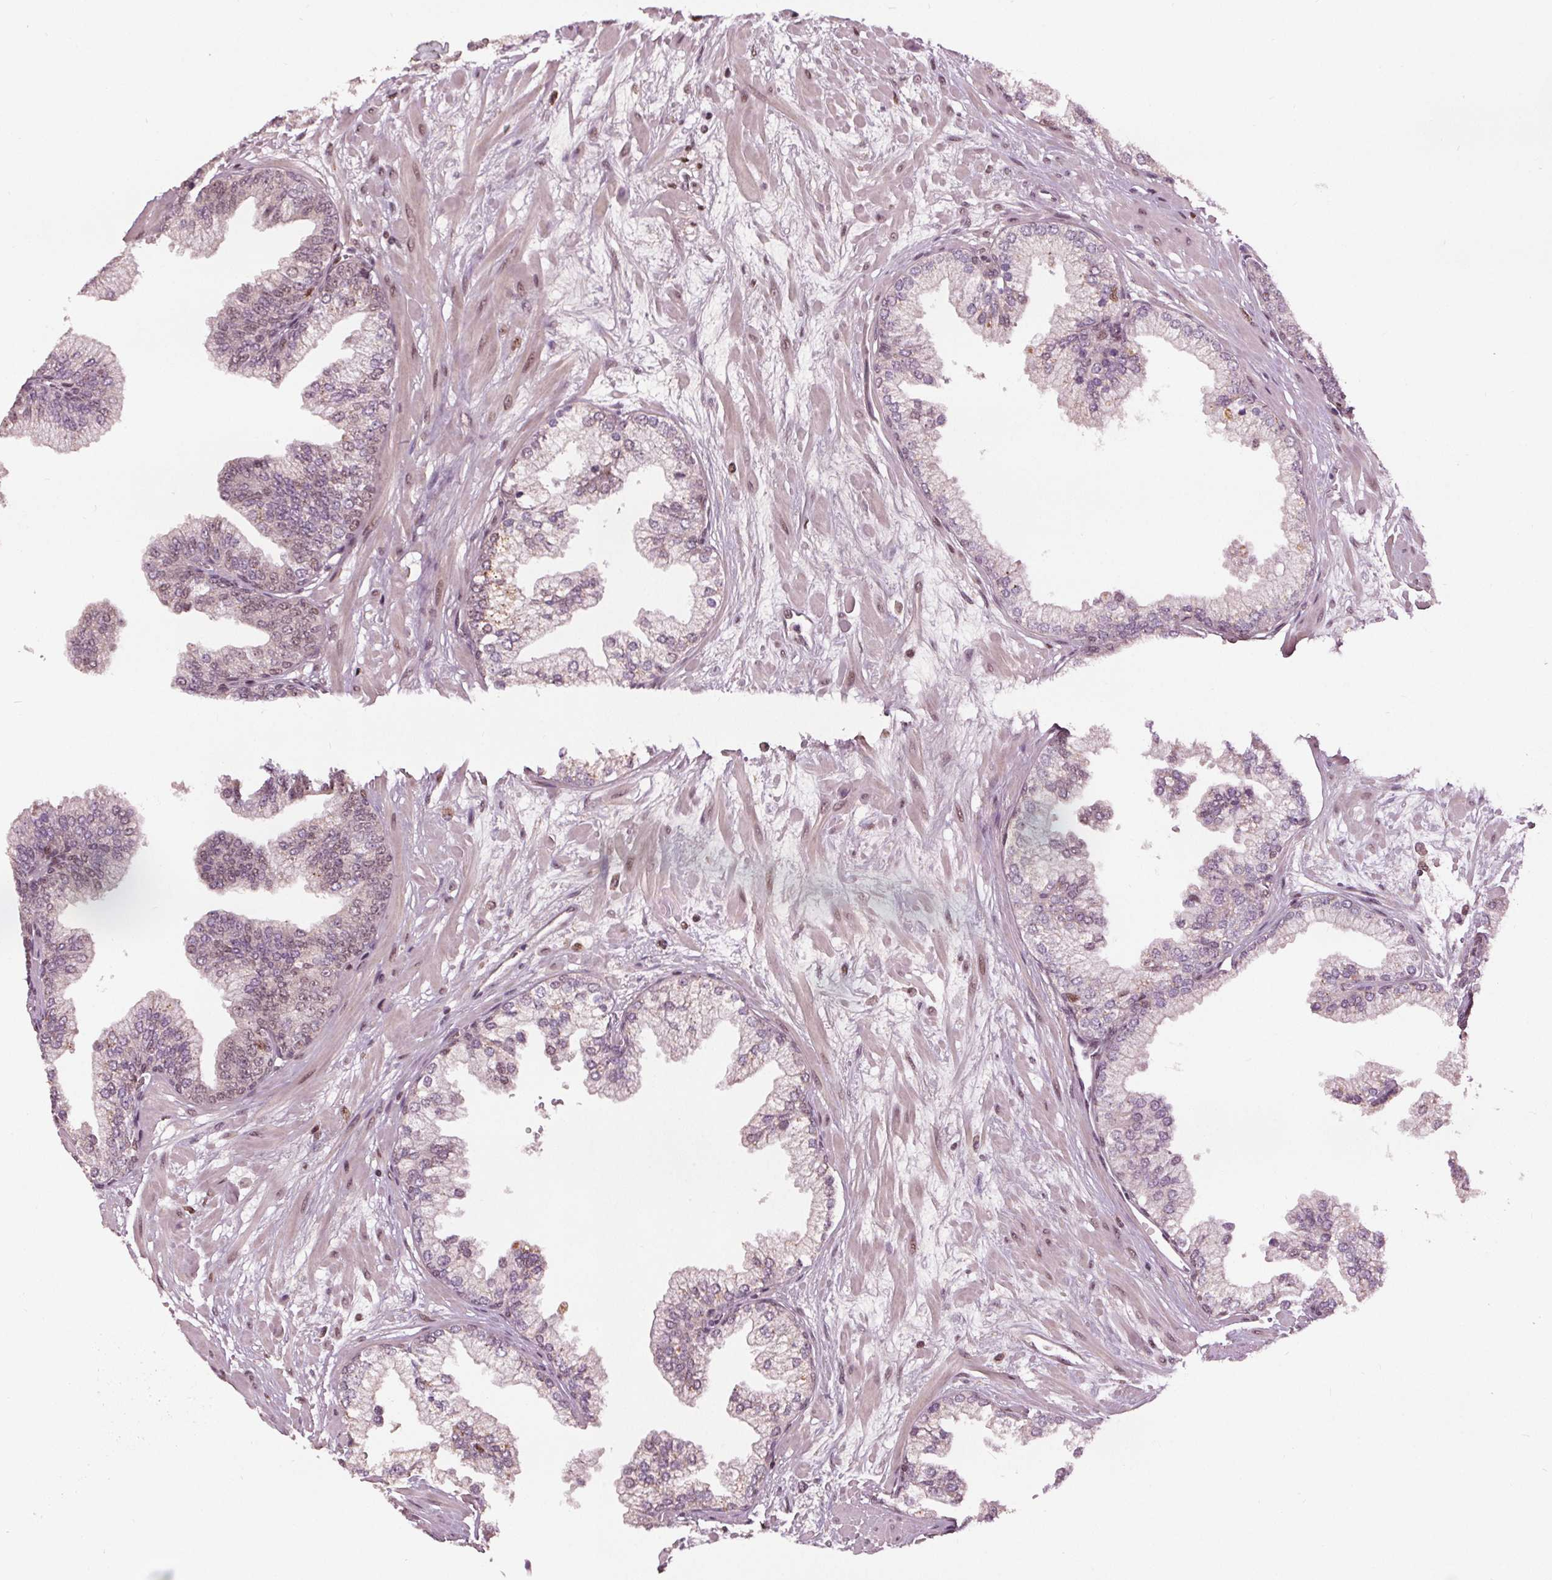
{"staining": {"intensity": "weak", "quantity": "25%-75%", "location": "nuclear"}, "tissue": "prostate", "cell_type": "Glandular cells", "image_type": "normal", "snomed": [{"axis": "morphology", "description": "Normal tissue, NOS"}, {"axis": "topography", "description": "Prostate"}, {"axis": "topography", "description": "Peripheral nerve tissue"}], "caption": "Immunohistochemical staining of normal prostate displays weak nuclear protein positivity in about 25%-75% of glandular cells. Using DAB (brown) and hematoxylin (blue) stains, captured at high magnification using brightfield microscopy.", "gene": "DDX11", "patient": {"sex": "male", "age": 61}}